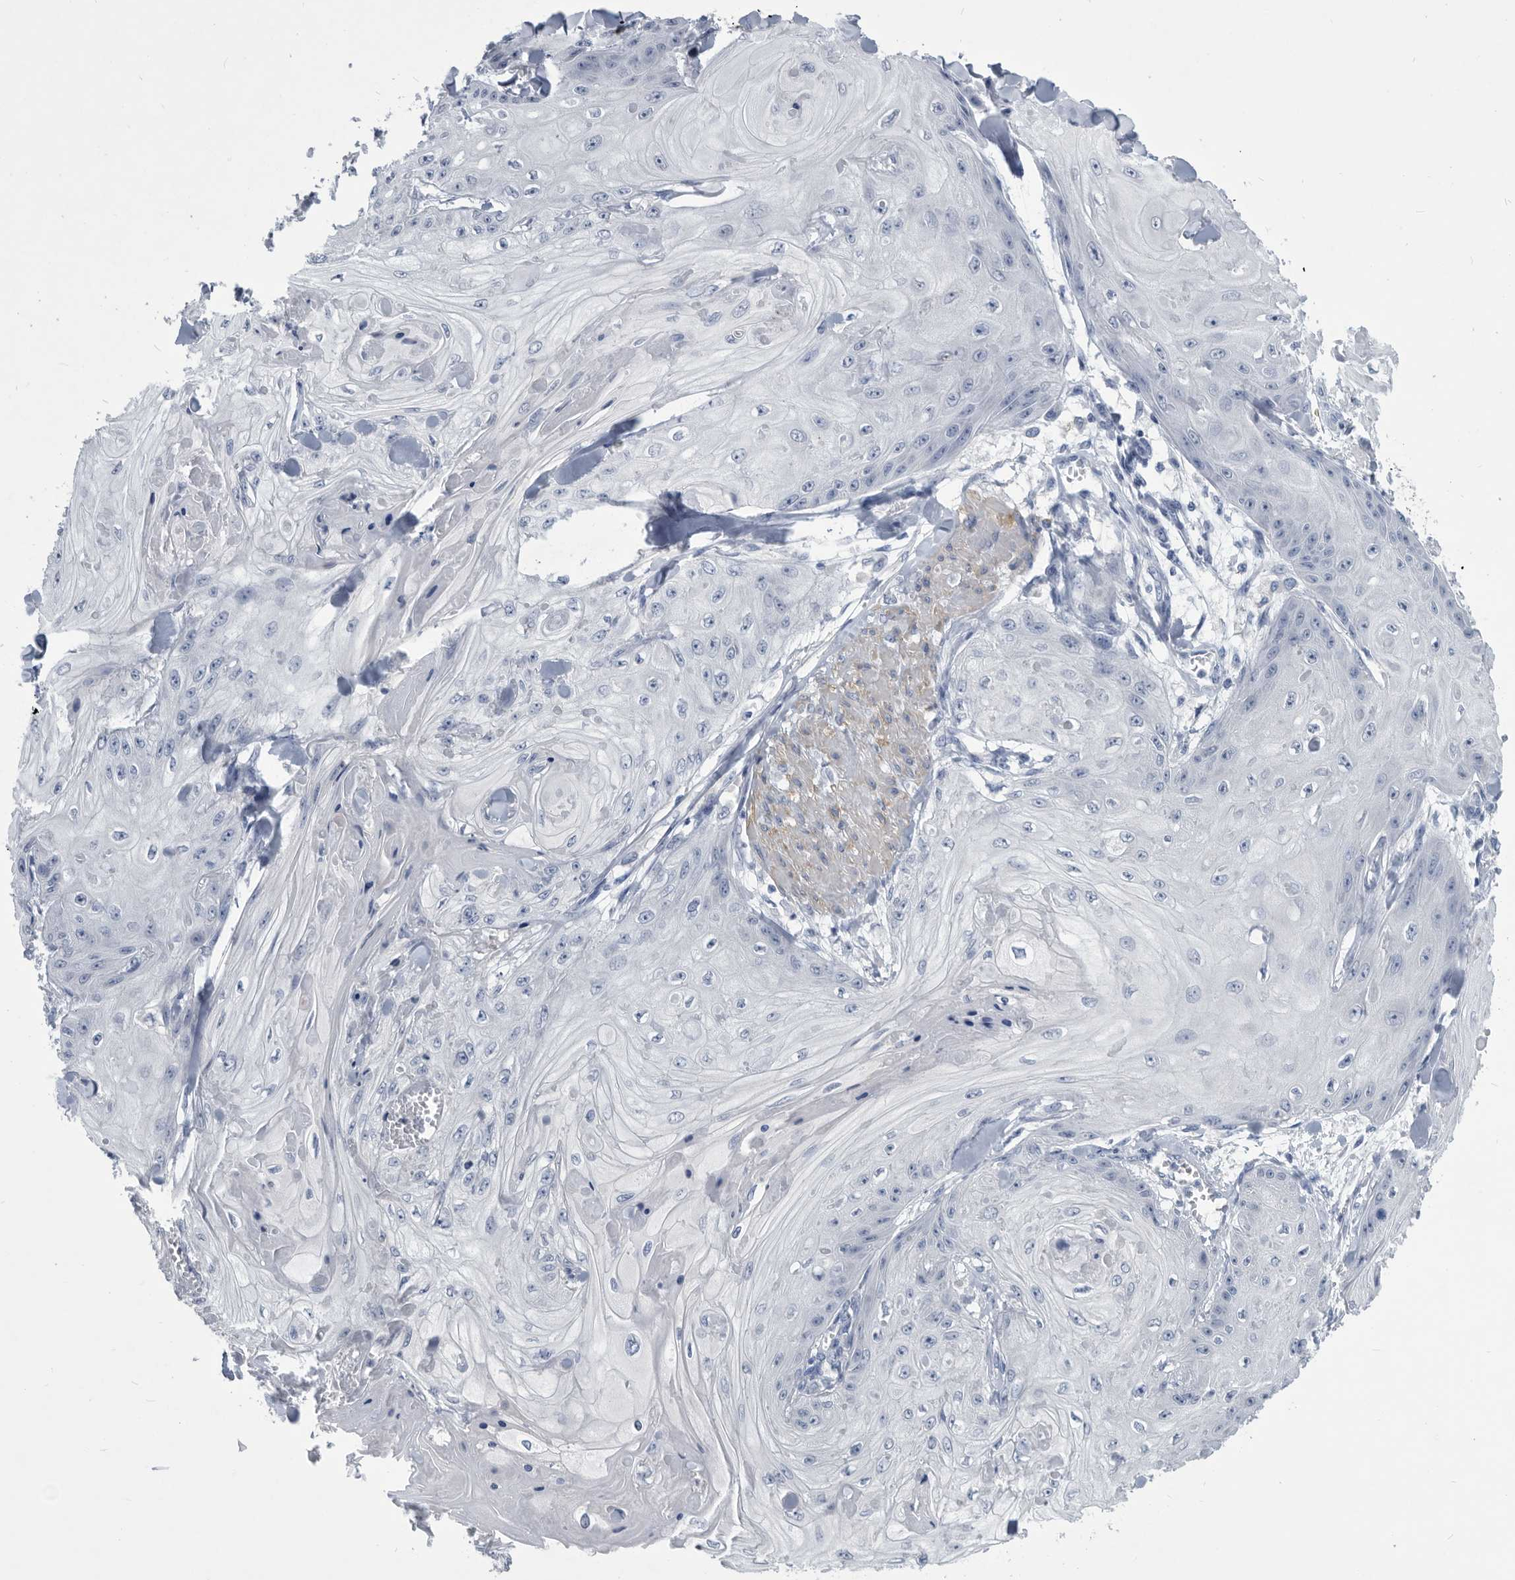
{"staining": {"intensity": "negative", "quantity": "none", "location": "none"}, "tissue": "skin cancer", "cell_type": "Tumor cells", "image_type": "cancer", "snomed": [{"axis": "morphology", "description": "Squamous cell carcinoma, NOS"}, {"axis": "topography", "description": "Skin"}], "caption": "This is a histopathology image of immunohistochemistry (IHC) staining of squamous cell carcinoma (skin), which shows no positivity in tumor cells. (Immunohistochemistry, brightfield microscopy, high magnification).", "gene": "BTBD6", "patient": {"sex": "male", "age": 74}}